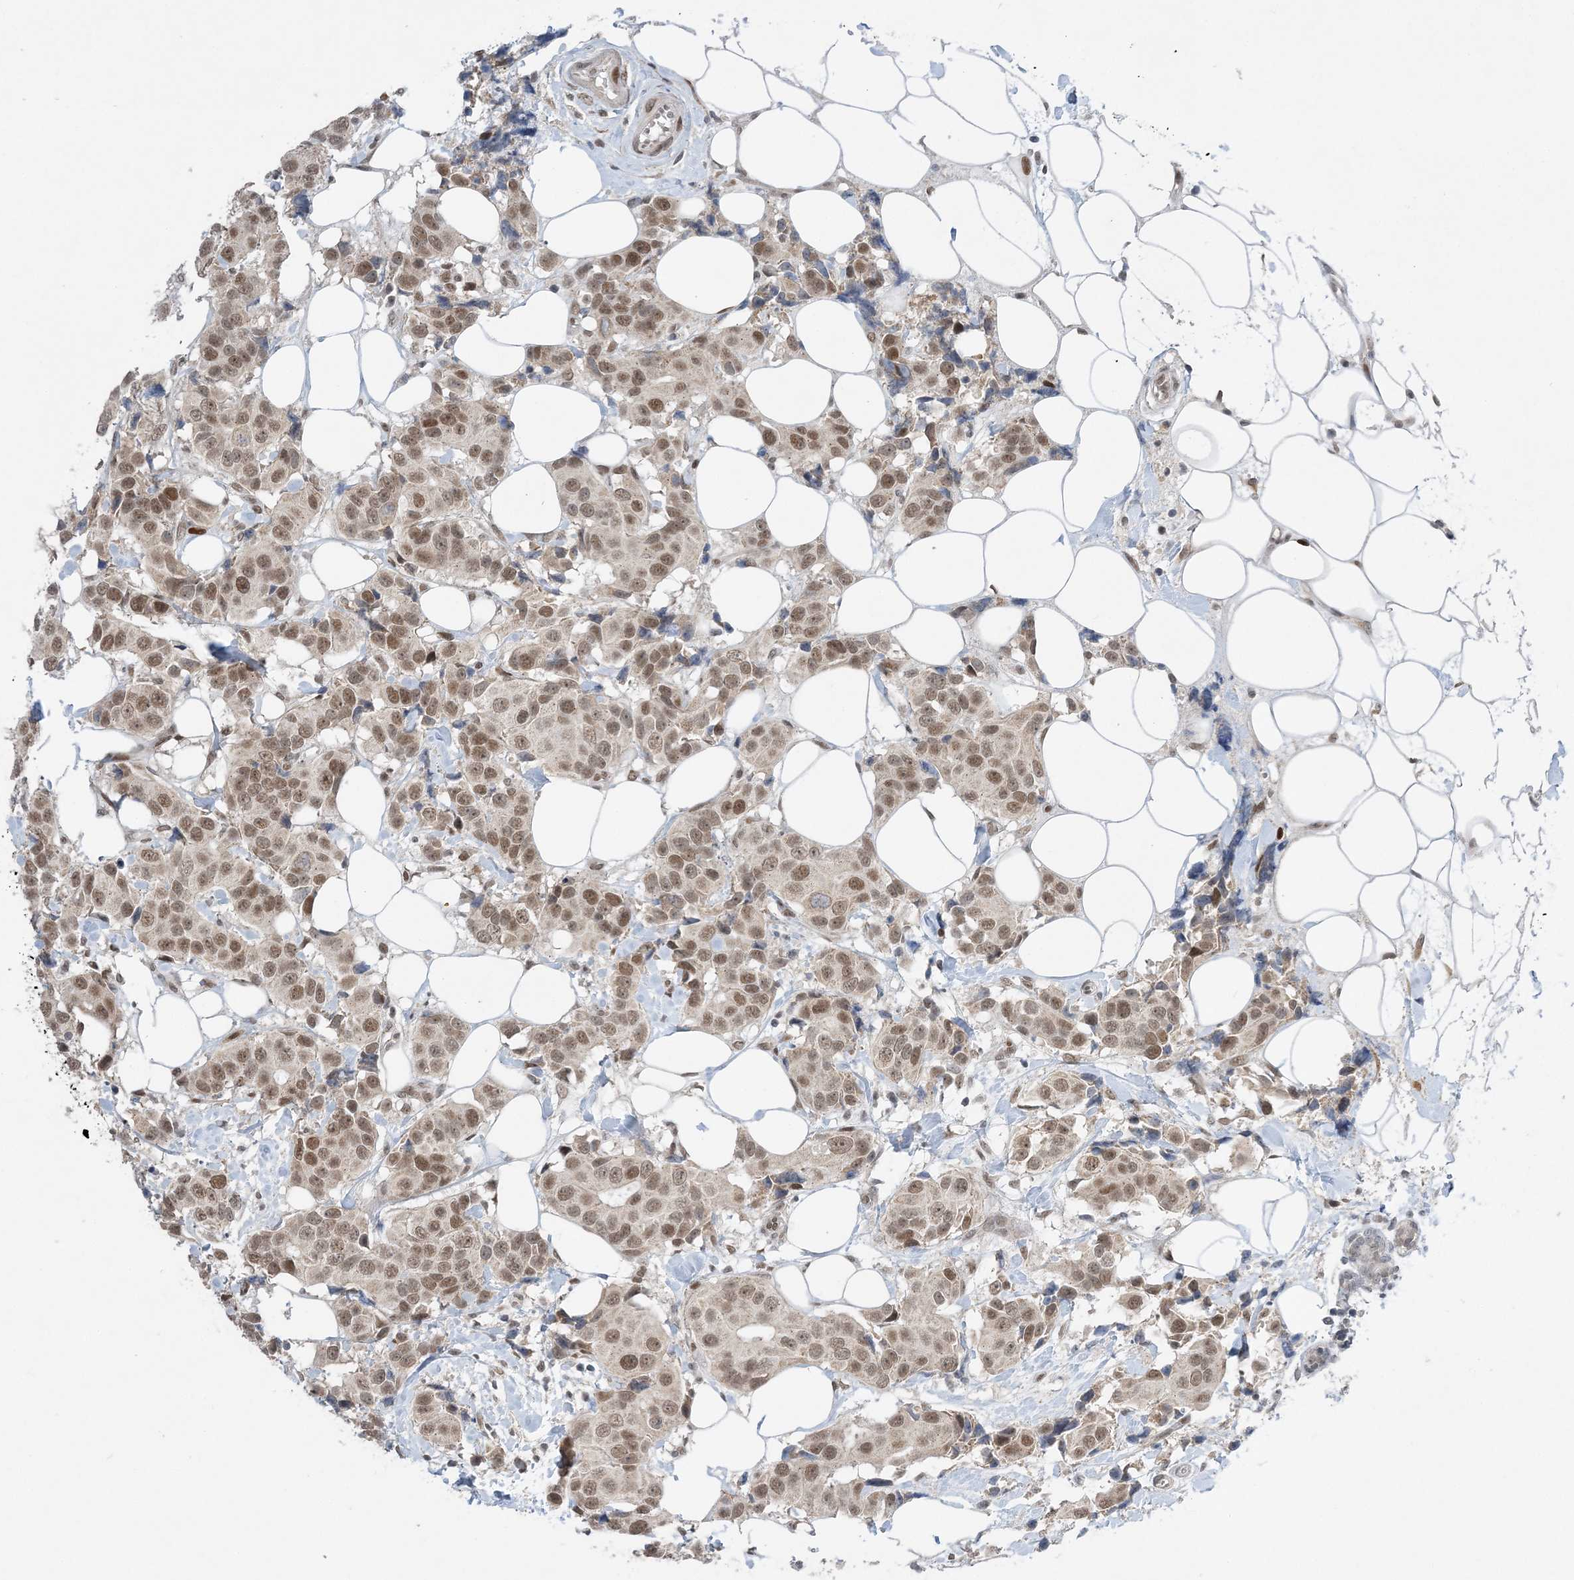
{"staining": {"intensity": "moderate", "quantity": ">75%", "location": "nuclear"}, "tissue": "breast cancer", "cell_type": "Tumor cells", "image_type": "cancer", "snomed": [{"axis": "morphology", "description": "Normal tissue, NOS"}, {"axis": "morphology", "description": "Duct carcinoma"}, {"axis": "topography", "description": "Breast"}], "caption": "Breast cancer (intraductal carcinoma) stained with immunohistochemistry (IHC) shows moderate nuclear expression in about >75% of tumor cells. (DAB IHC with brightfield microscopy, high magnification).", "gene": "WAC", "patient": {"sex": "female", "age": 39}}